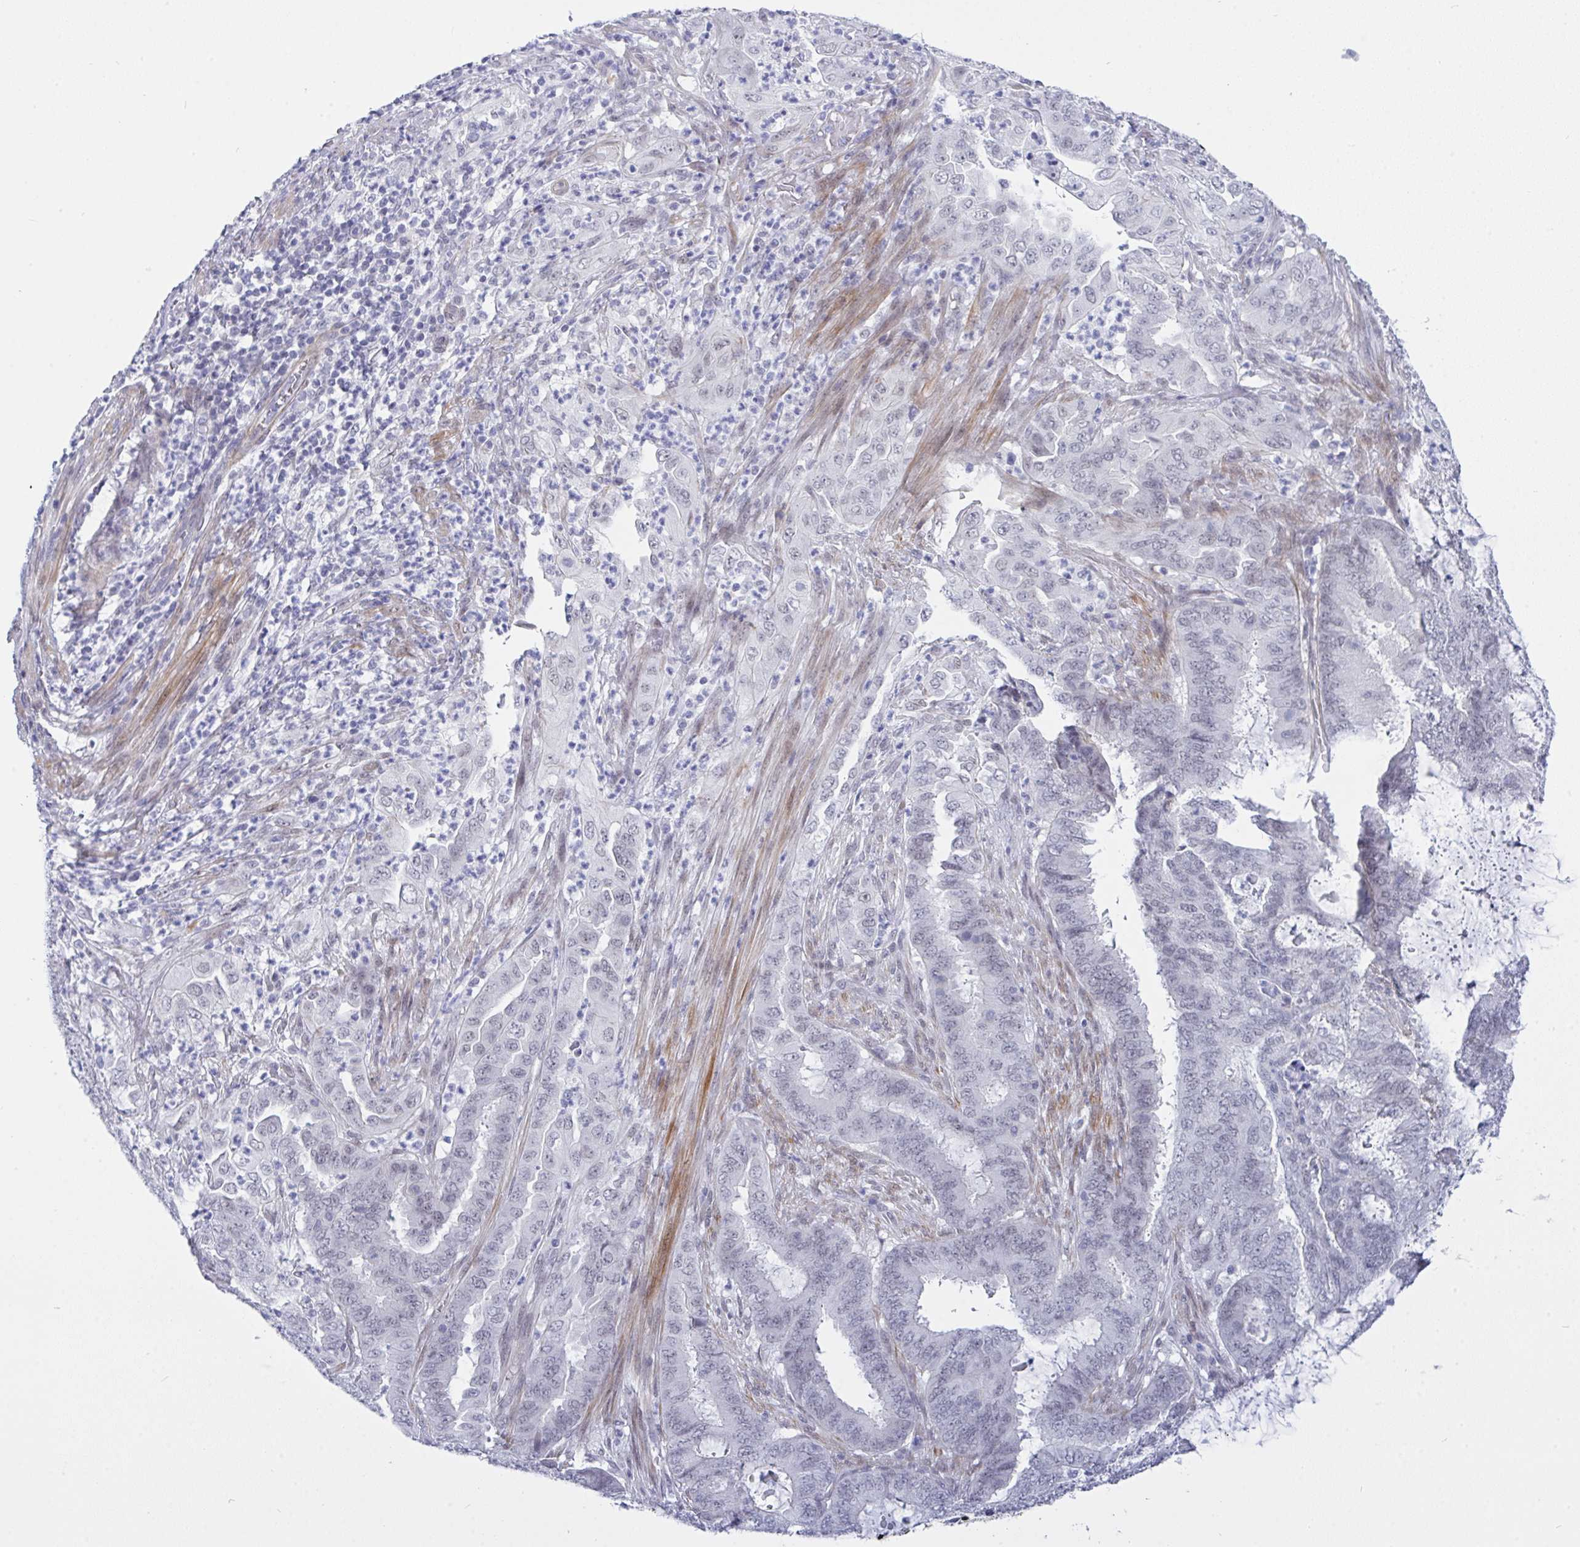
{"staining": {"intensity": "negative", "quantity": "none", "location": "none"}, "tissue": "endometrial cancer", "cell_type": "Tumor cells", "image_type": "cancer", "snomed": [{"axis": "morphology", "description": "Adenocarcinoma, NOS"}, {"axis": "topography", "description": "Endometrium"}], "caption": "Histopathology image shows no significant protein positivity in tumor cells of endometrial cancer.", "gene": "FBXL22", "patient": {"sex": "female", "age": 51}}